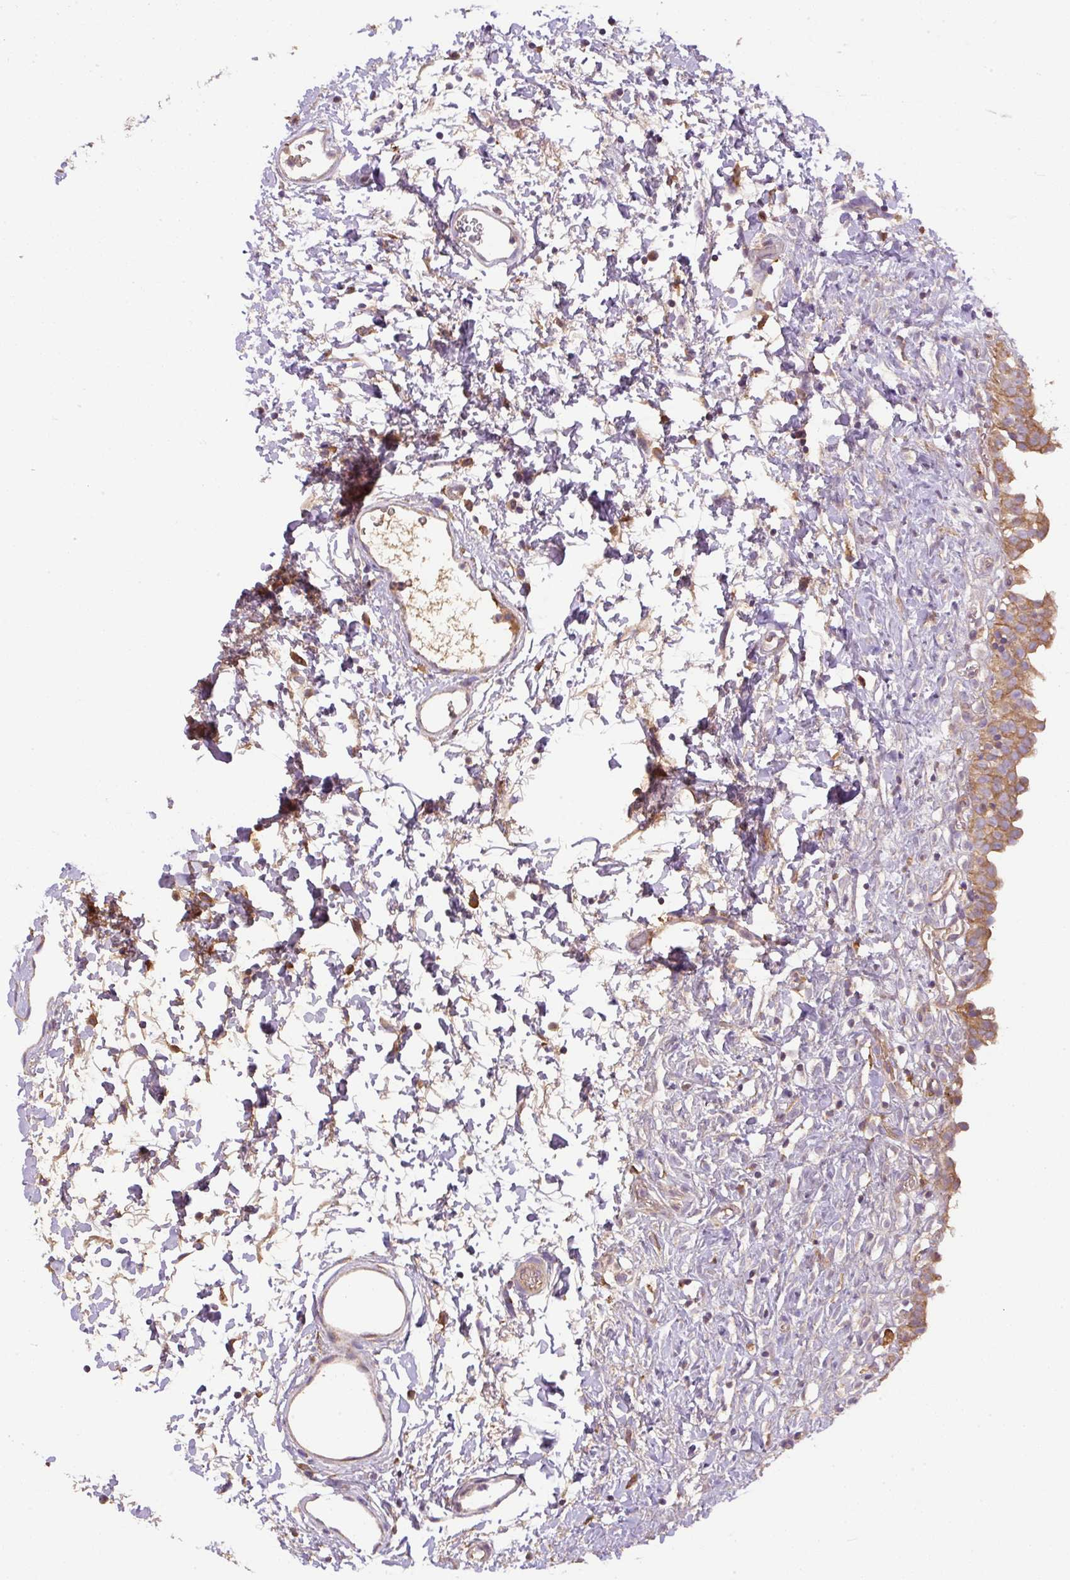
{"staining": {"intensity": "moderate", "quantity": ">75%", "location": "cytoplasmic/membranous"}, "tissue": "urinary bladder", "cell_type": "Urothelial cells", "image_type": "normal", "snomed": [{"axis": "morphology", "description": "Normal tissue, NOS"}, {"axis": "topography", "description": "Urinary bladder"}], "caption": "Human urinary bladder stained for a protein (brown) displays moderate cytoplasmic/membranous positive positivity in approximately >75% of urothelial cells.", "gene": "DAPK1", "patient": {"sex": "male", "age": 51}}